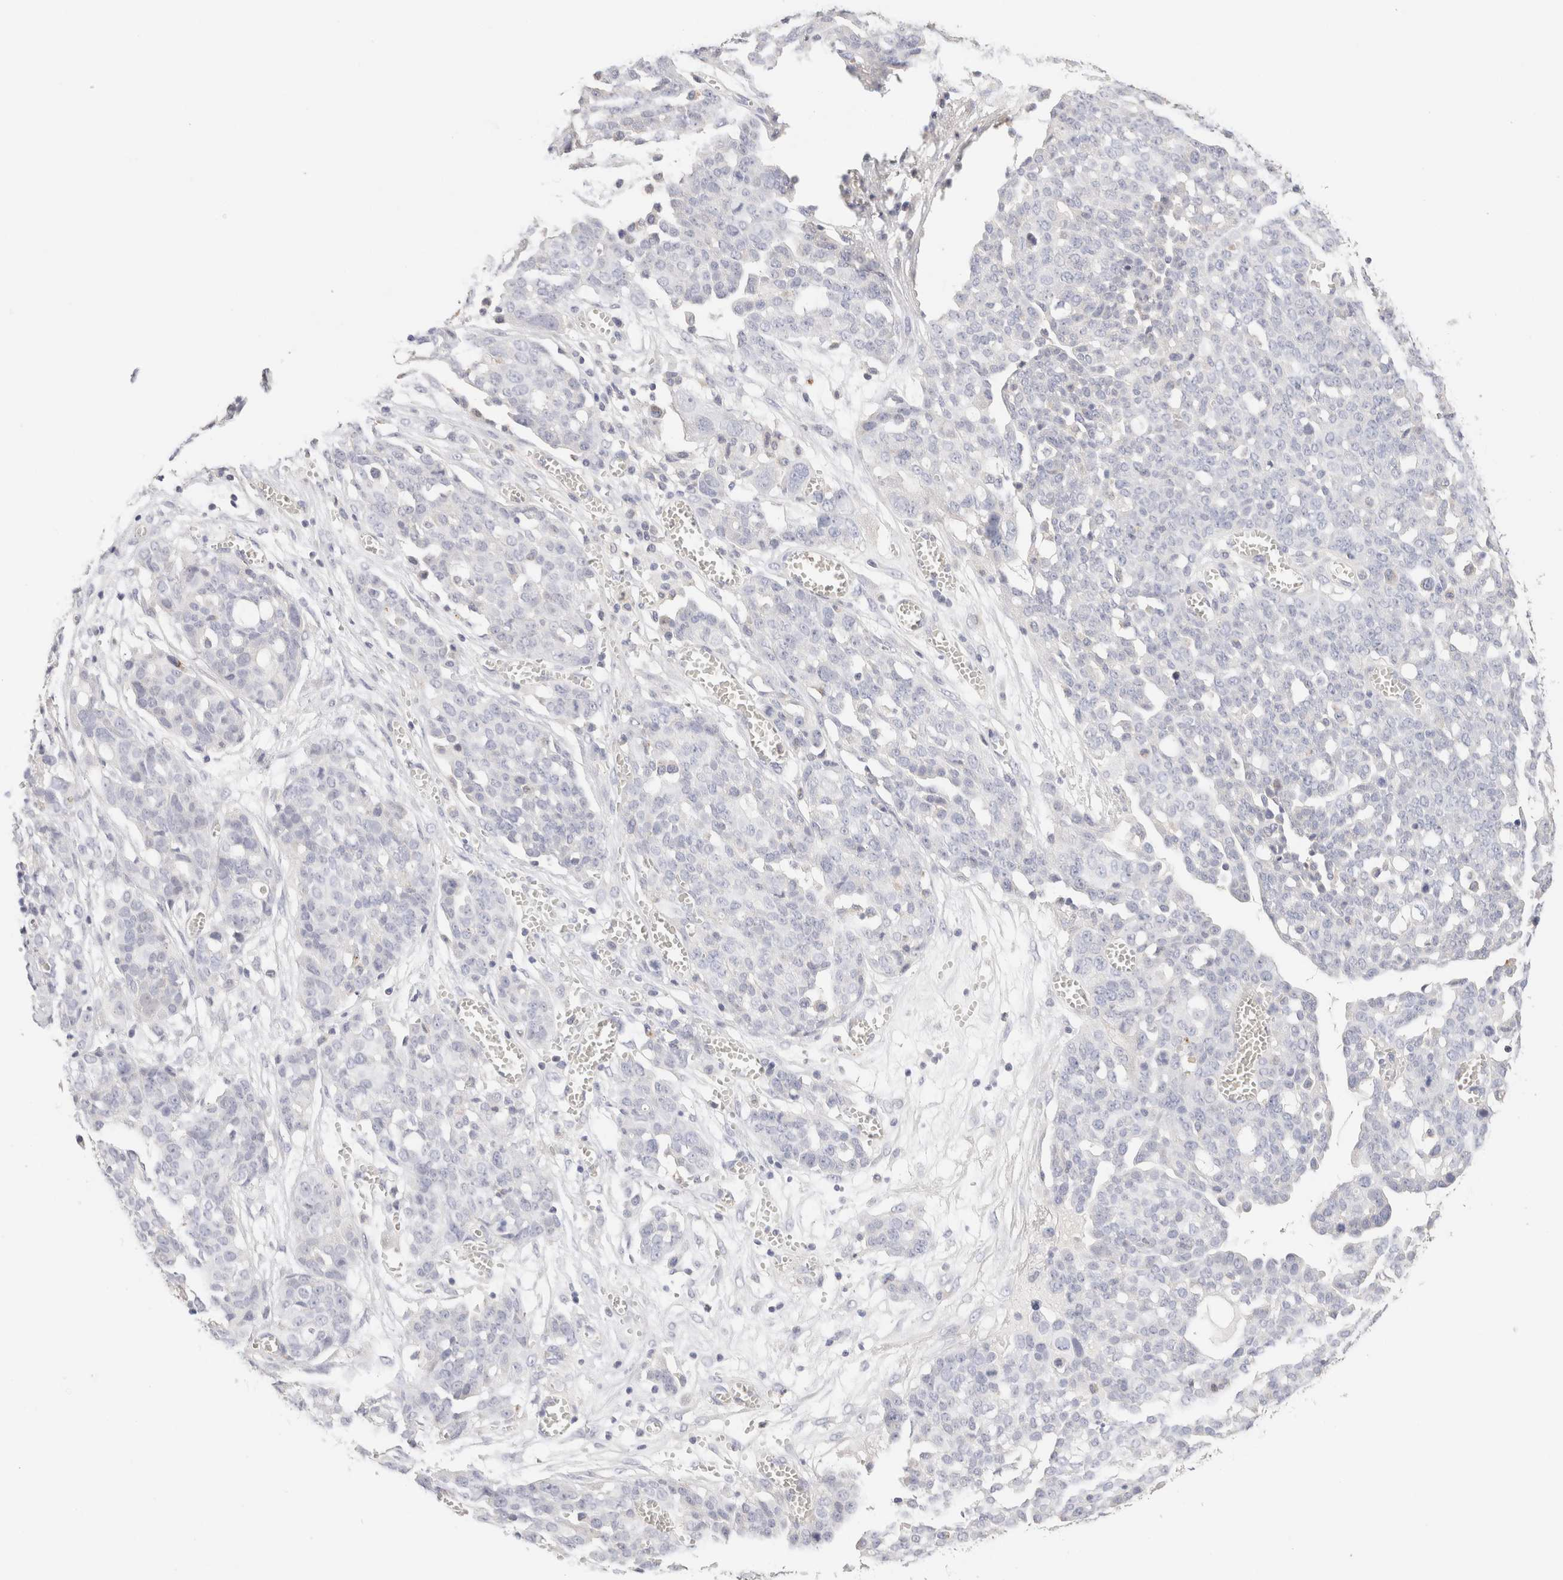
{"staining": {"intensity": "negative", "quantity": "none", "location": "none"}, "tissue": "ovarian cancer", "cell_type": "Tumor cells", "image_type": "cancer", "snomed": [{"axis": "morphology", "description": "Cystadenocarcinoma, serous, NOS"}, {"axis": "topography", "description": "Soft tissue"}, {"axis": "topography", "description": "Ovary"}], "caption": "IHC image of human ovarian serous cystadenocarcinoma stained for a protein (brown), which reveals no staining in tumor cells.", "gene": "SCGB2A2", "patient": {"sex": "female", "age": 57}}